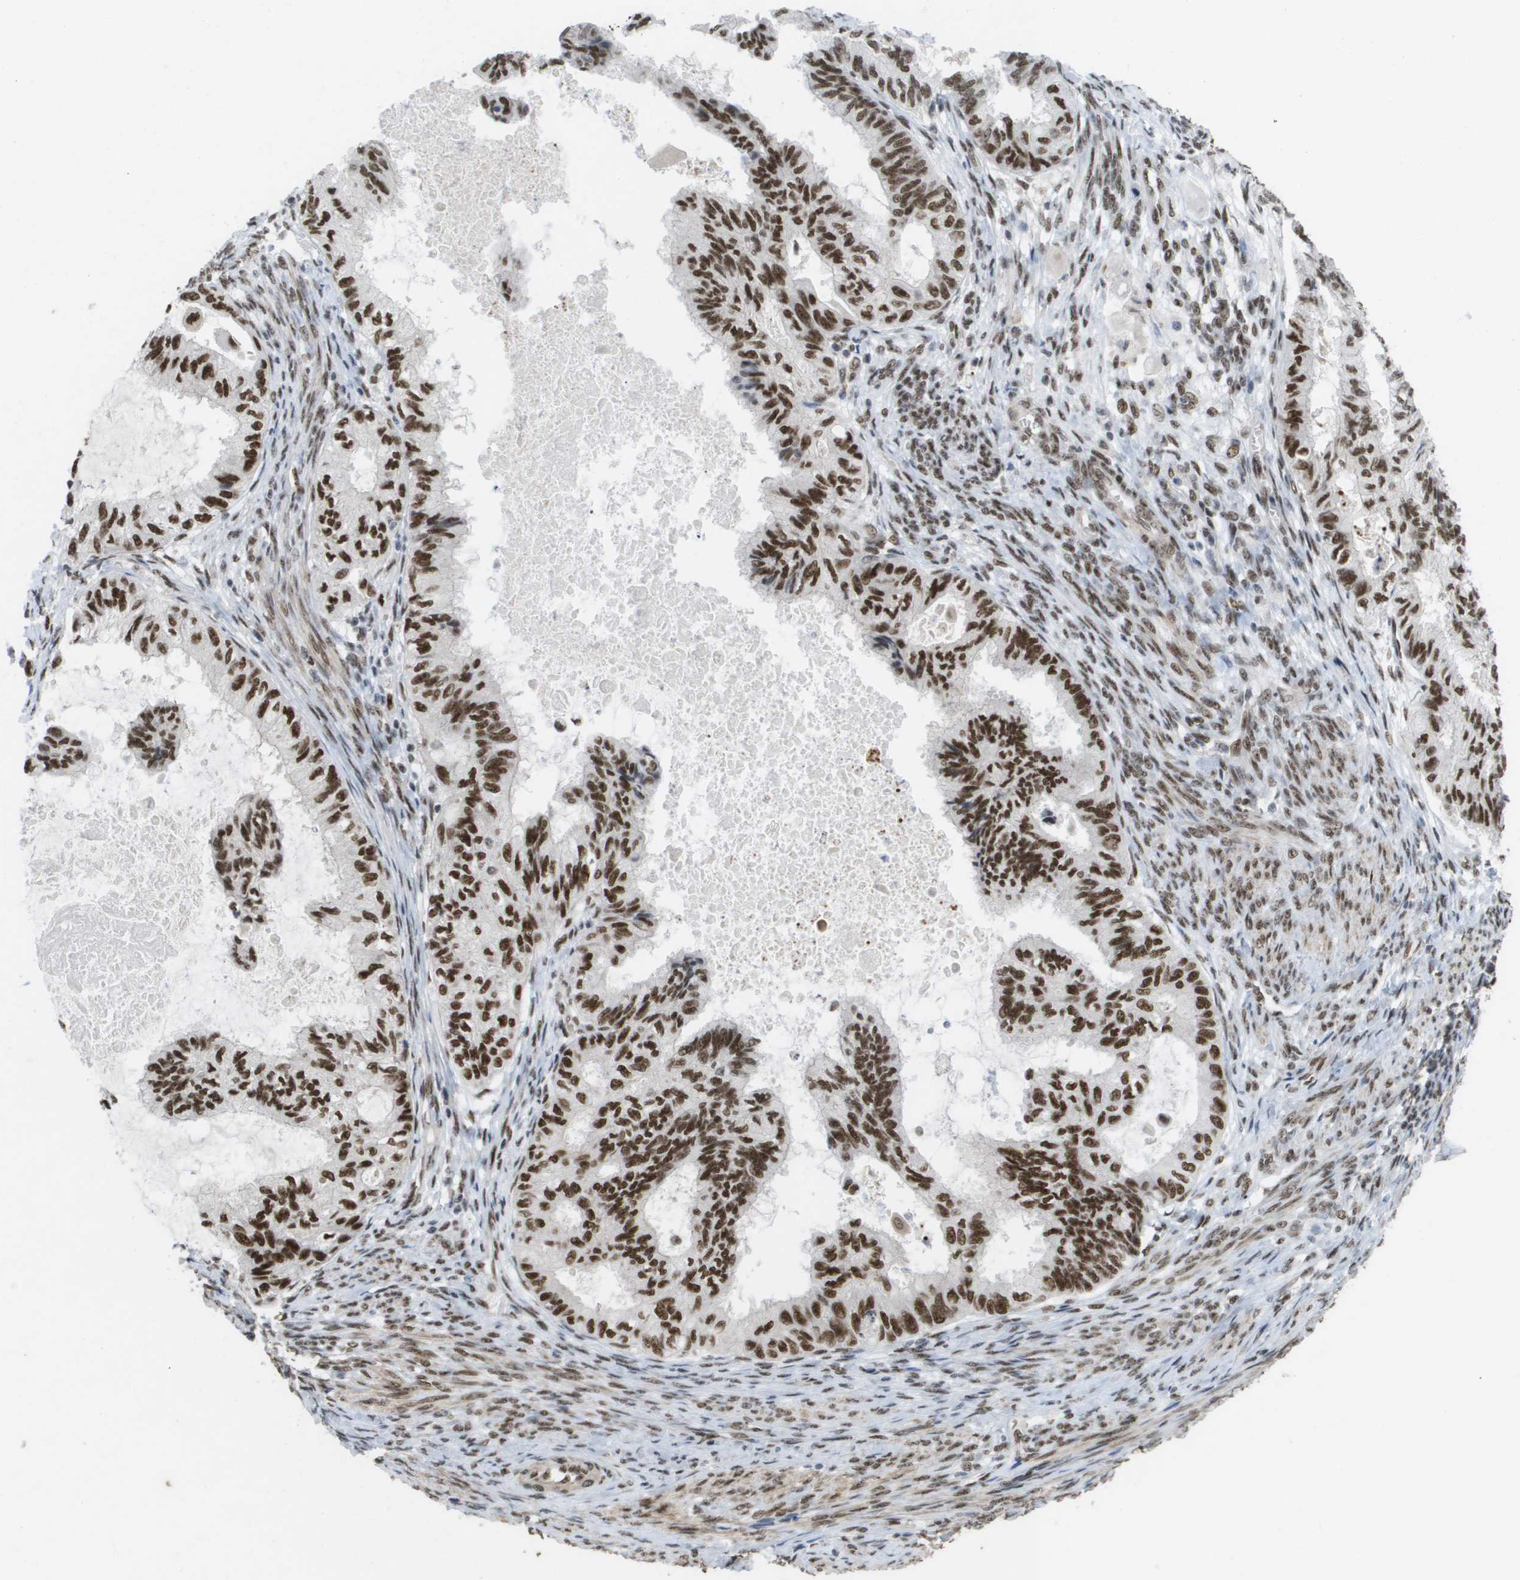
{"staining": {"intensity": "strong", "quantity": ">75%", "location": "nuclear"}, "tissue": "cervical cancer", "cell_type": "Tumor cells", "image_type": "cancer", "snomed": [{"axis": "morphology", "description": "Normal tissue, NOS"}, {"axis": "morphology", "description": "Adenocarcinoma, NOS"}, {"axis": "topography", "description": "Cervix"}, {"axis": "topography", "description": "Endometrium"}], "caption": "Protein staining of cervical adenocarcinoma tissue displays strong nuclear expression in about >75% of tumor cells.", "gene": "CDT1", "patient": {"sex": "female", "age": 86}}